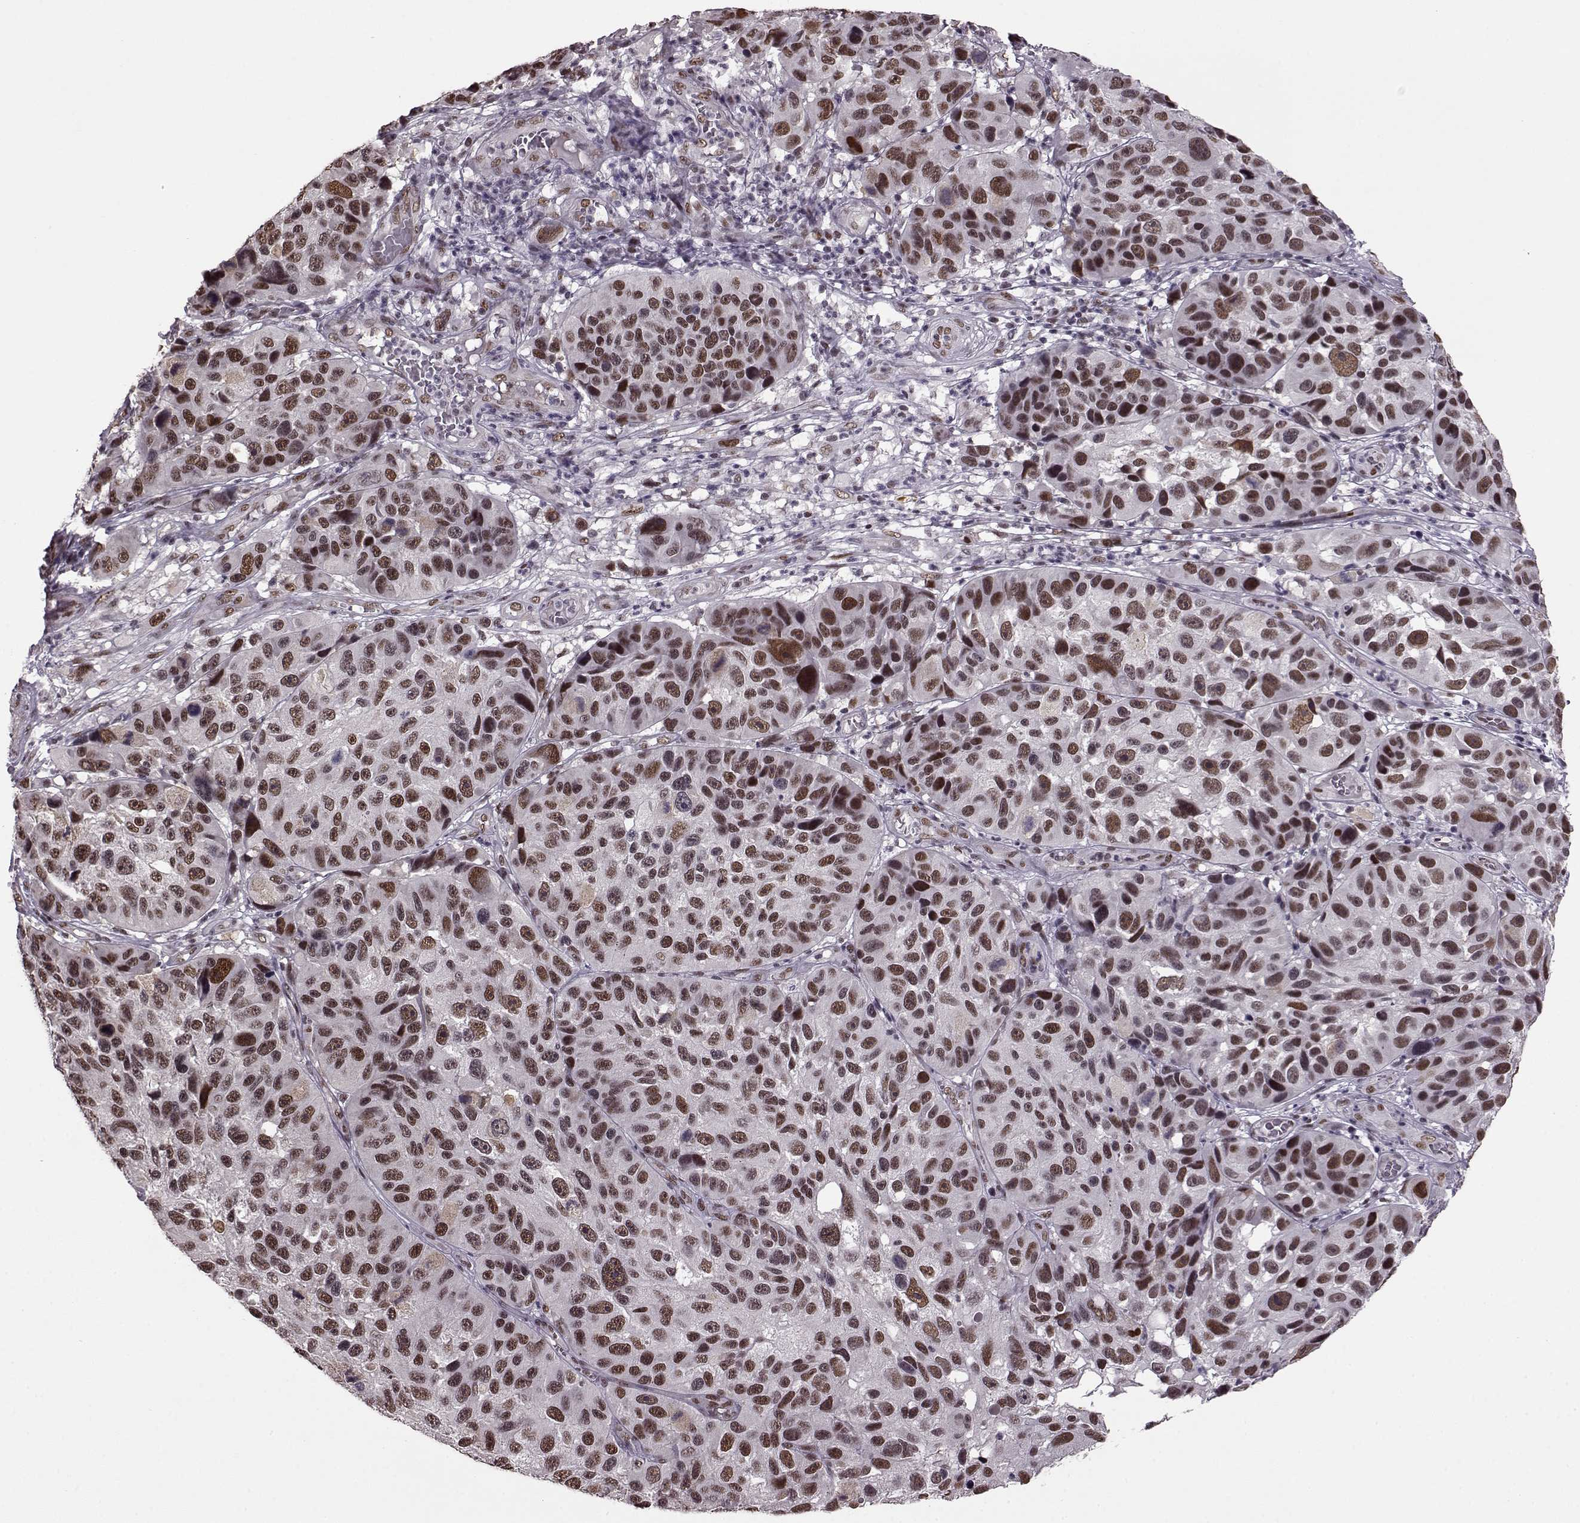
{"staining": {"intensity": "moderate", "quantity": ">75%", "location": "nuclear"}, "tissue": "melanoma", "cell_type": "Tumor cells", "image_type": "cancer", "snomed": [{"axis": "morphology", "description": "Malignant melanoma, NOS"}, {"axis": "topography", "description": "Skin"}], "caption": "Malignant melanoma tissue demonstrates moderate nuclear expression in approximately >75% of tumor cells, visualized by immunohistochemistry.", "gene": "FTO", "patient": {"sex": "male", "age": 53}}